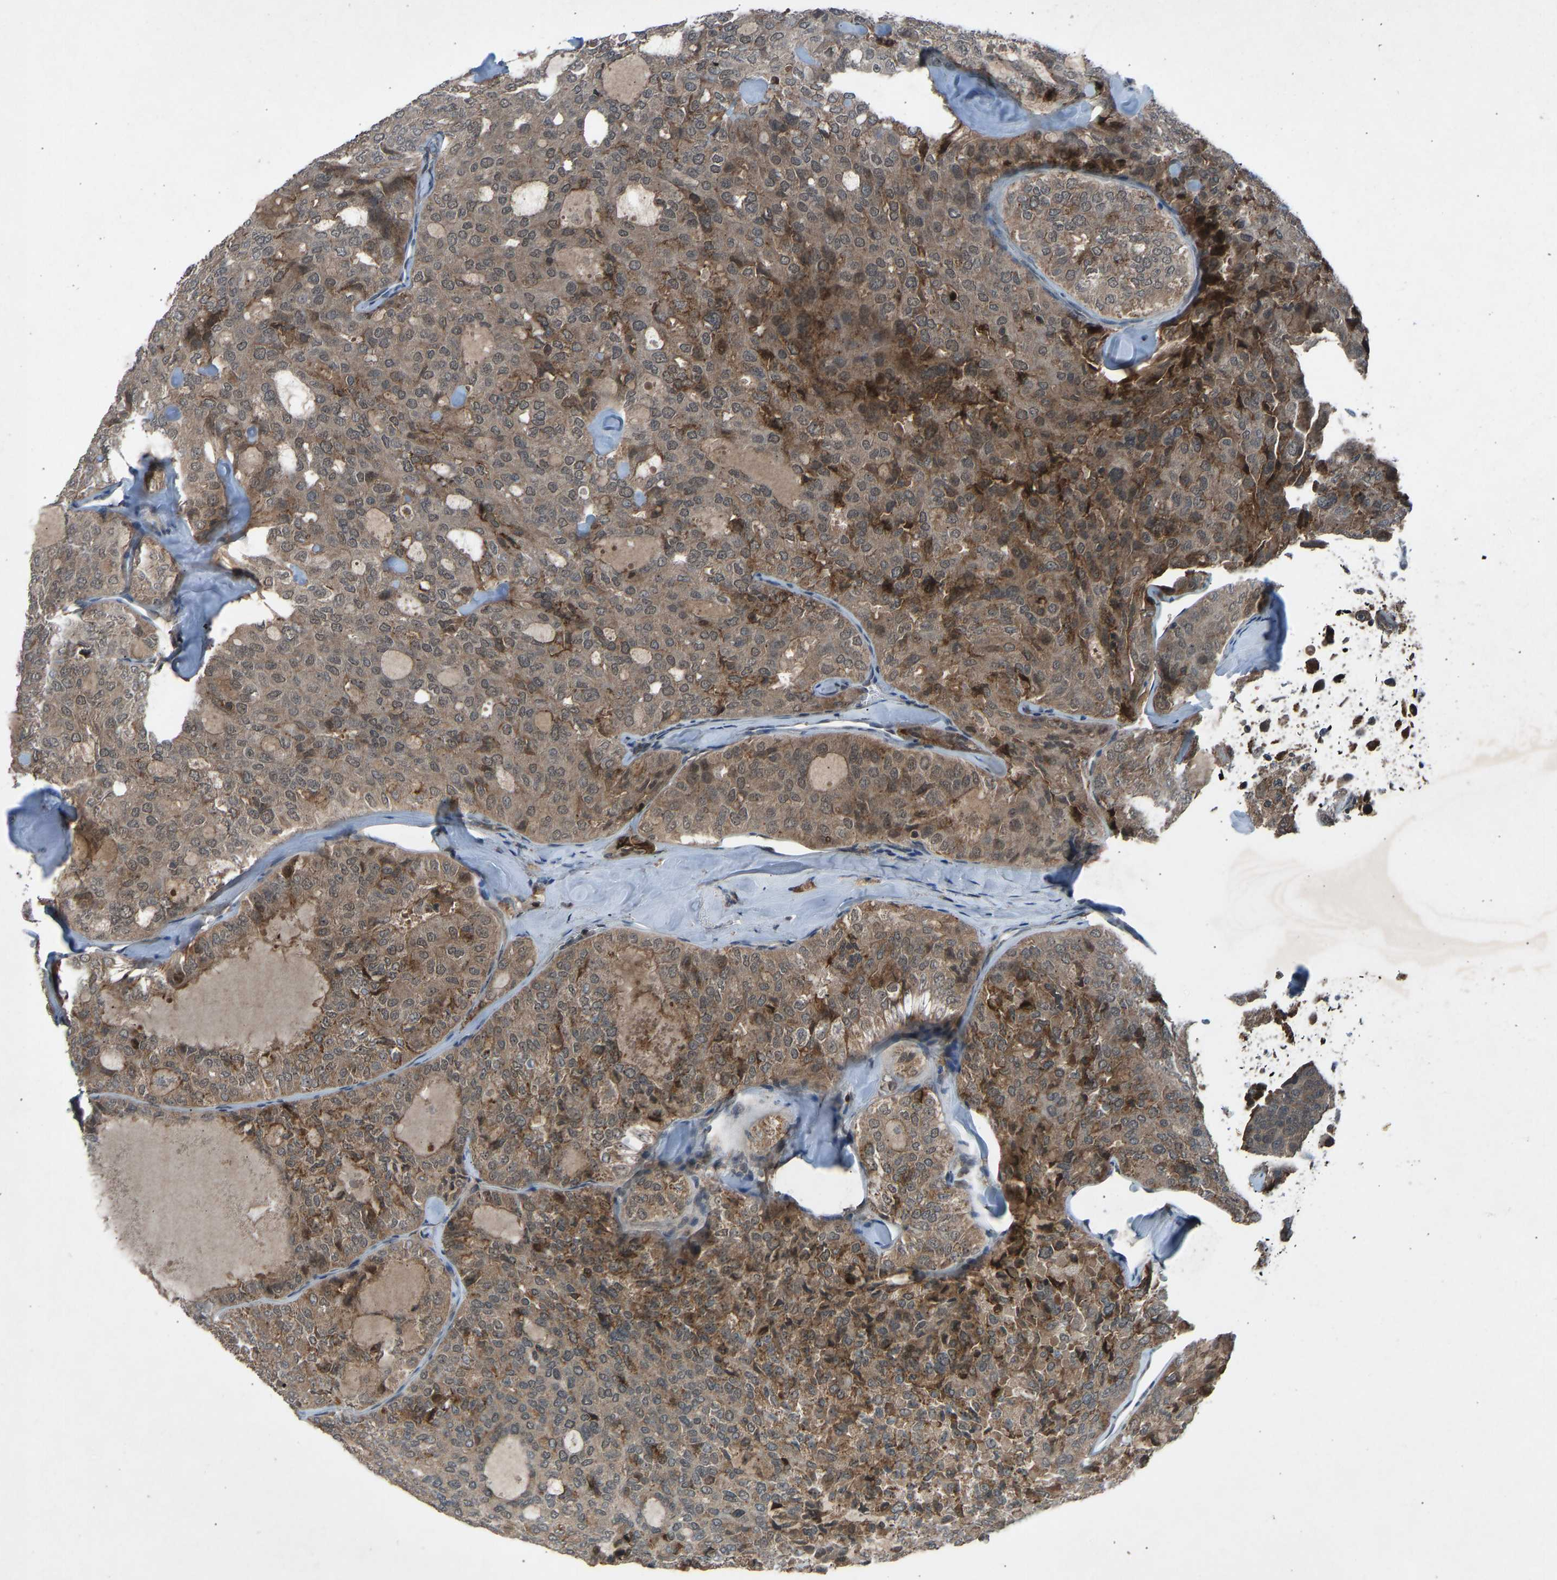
{"staining": {"intensity": "moderate", "quantity": ">75%", "location": "cytoplasmic/membranous"}, "tissue": "thyroid cancer", "cell_type": "Tumor cells", "image_type": "cancer", "snomed": [{"axis": "morphology", "description": "Follicular adenoma carcinoma, NOS"}, {"axis": "topography", "description": "Thyroid gland"}], "caption": "Immunohistochemistry of human thyroid cancer (follicular adenoma carcinoma) exhibits medium levels of moderate cytoplasmic/membranous staining in approximately >75% of tumor cells.", "gene": "SLC43A1", "patient": {"sex": "male", "age": 75}}